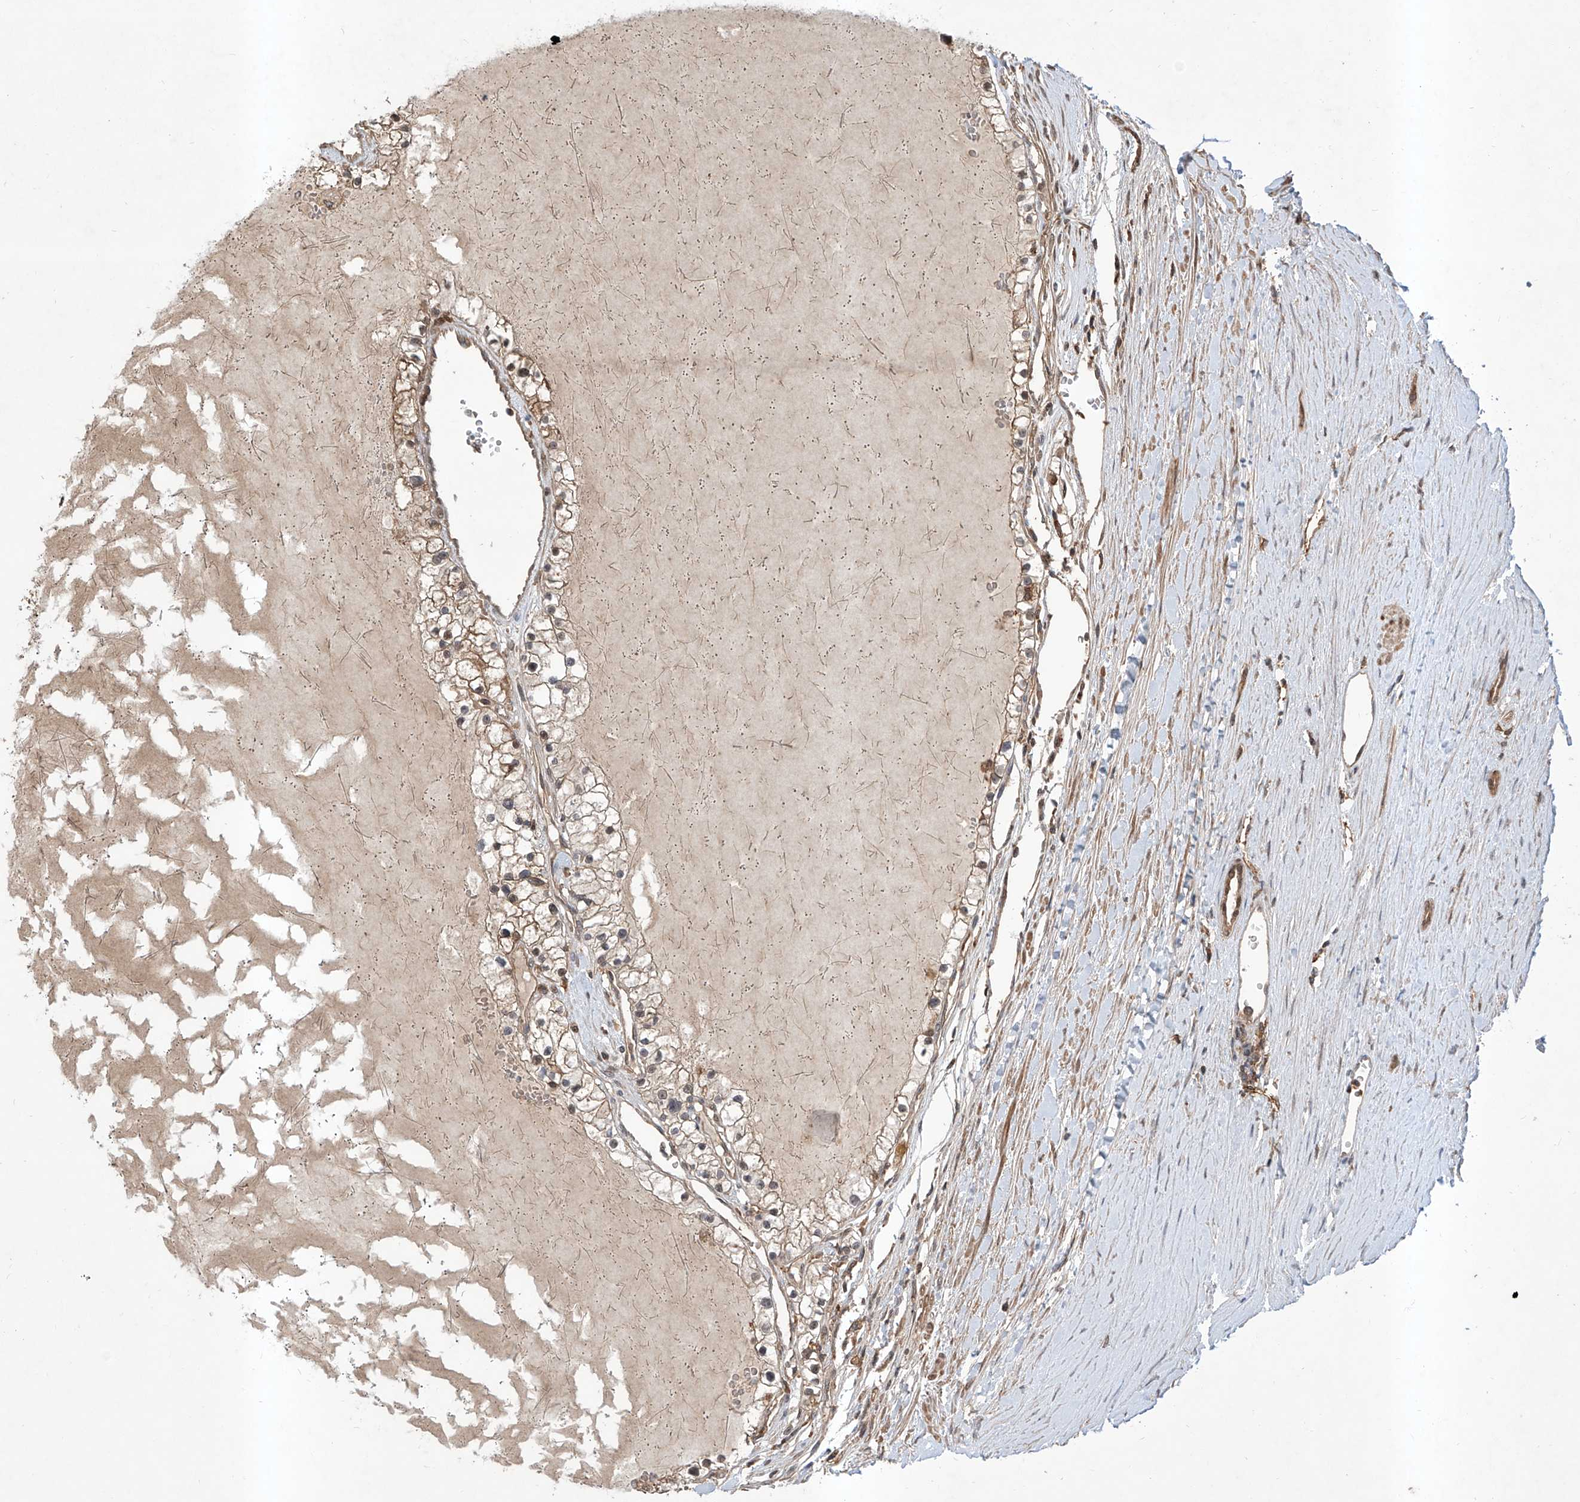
{"staining": {"intensity": "weak", "quantity": "25%-75%", "location": "cytoplasmic/membranous,nuclear"}, "tissue": "renal cancer", "cell_type": "Tumor cells", "image_type": "cancer", "snomed": [{"axis": "morphology", "description": "Normal tissue, NOS"}, {"axis": "morphology", "description": "Adenocarcinoma, NOS"}, {"axis": "topography", "description": "Kidney"}], "caption": "Protein positivity by immunohistochemistry displays weak cytoplasmic/membranous and nuclear staining in approximately 25%-75% of tumor cells in renal adenocarcinoma.", "gene": "HOXC8", "patient": {"sex": "male", "age": 68}}